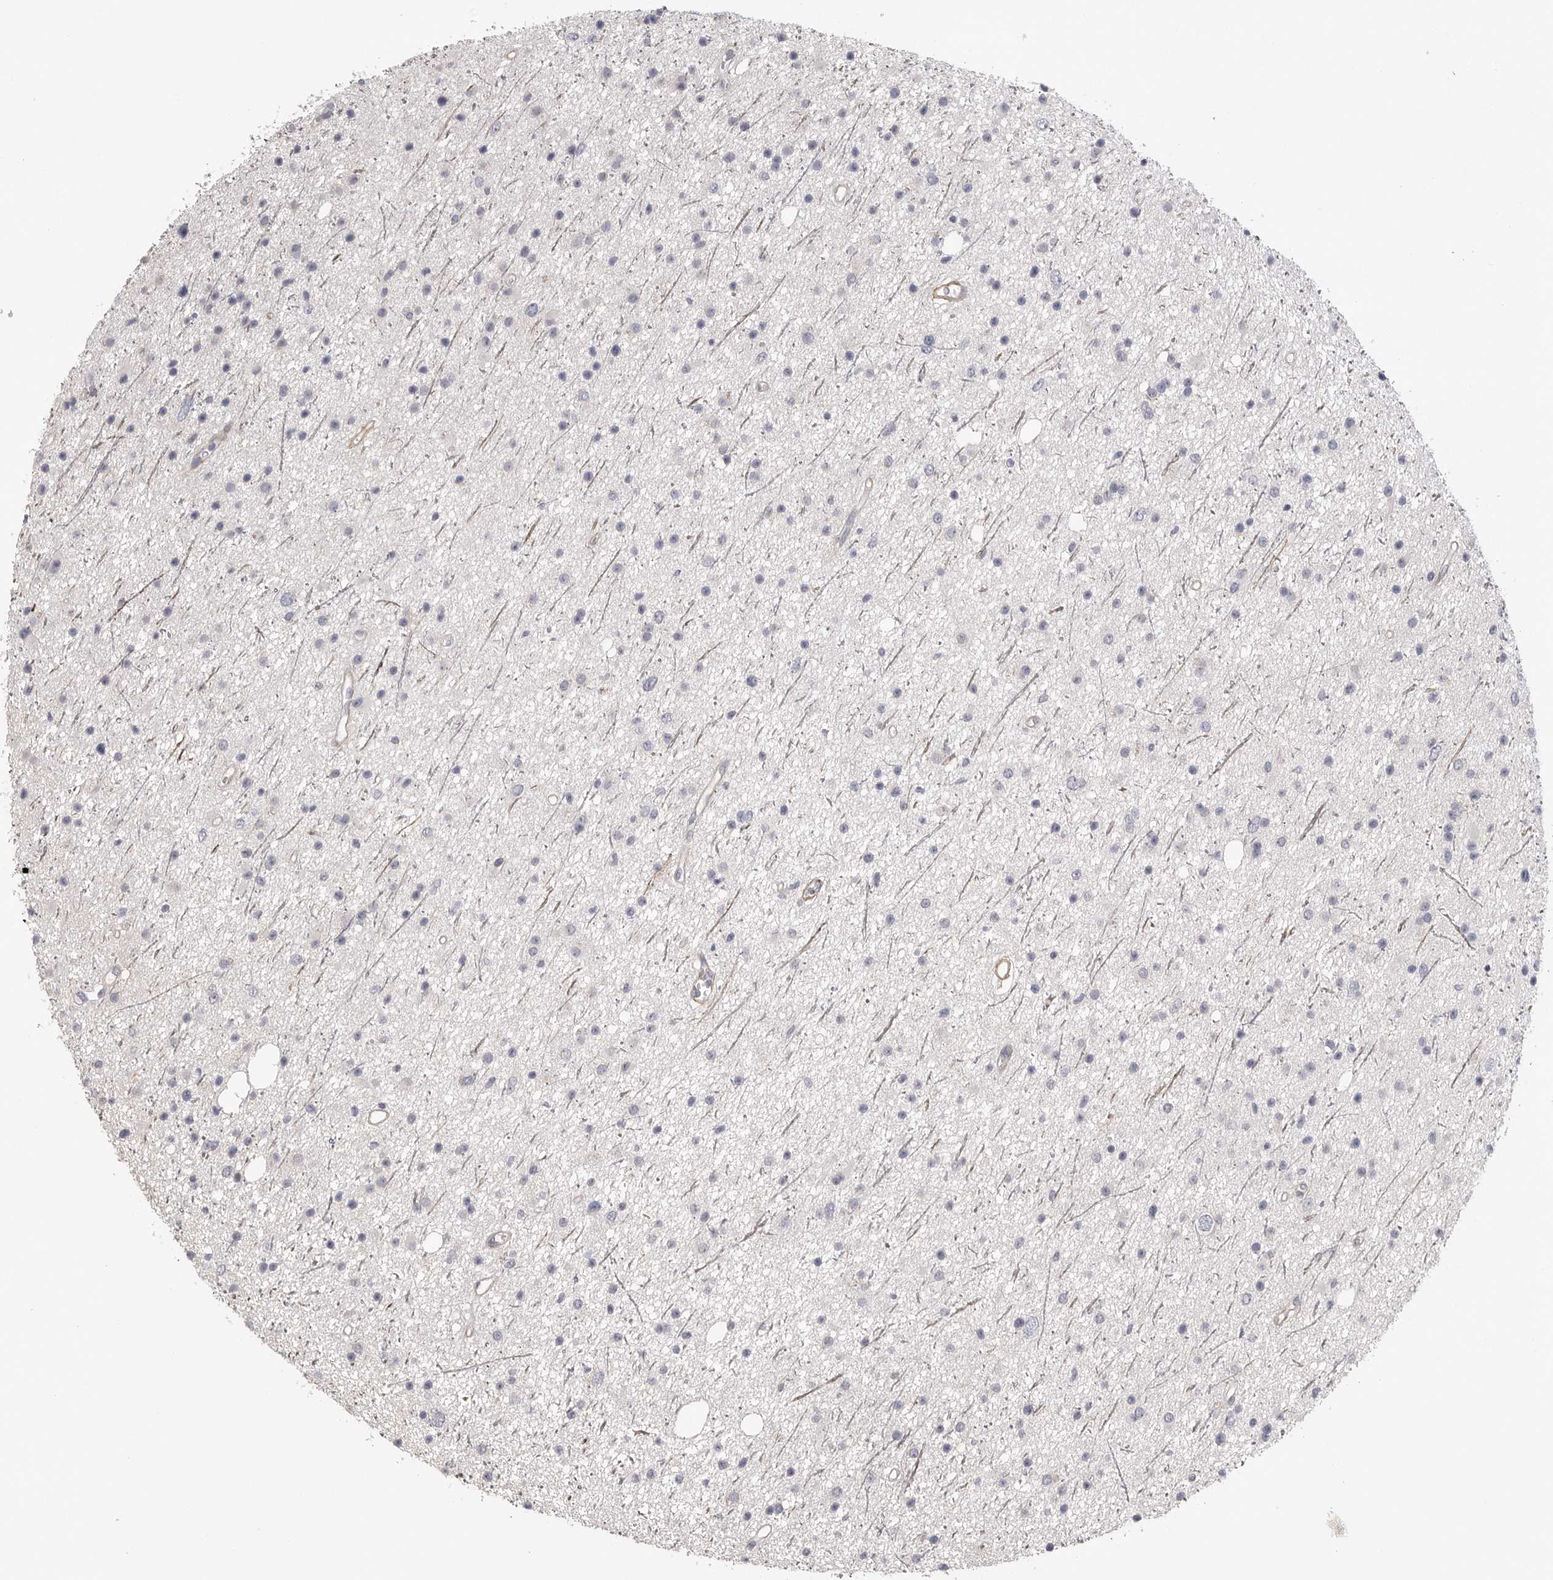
{"staining": {"intensity": "negative", "quantity": "none", "location": "none"}, "tissue": "glioma", "cell_type": "Tumor cells", "image_type": "cancer", "snomed": [{"axis": "morphology", "description": "Glioma, malignant, Low grade"}, {"axis": "topography", "description": "Cerebral cortex"}], "caption": "An IHC histopathology image of low-grade glioma (malignant) is shown. There is no staining in tumor cells of low-grade glioma (malignant).", "gene": "AKAP12", "patient": {"sex": "female", "age": 39}}